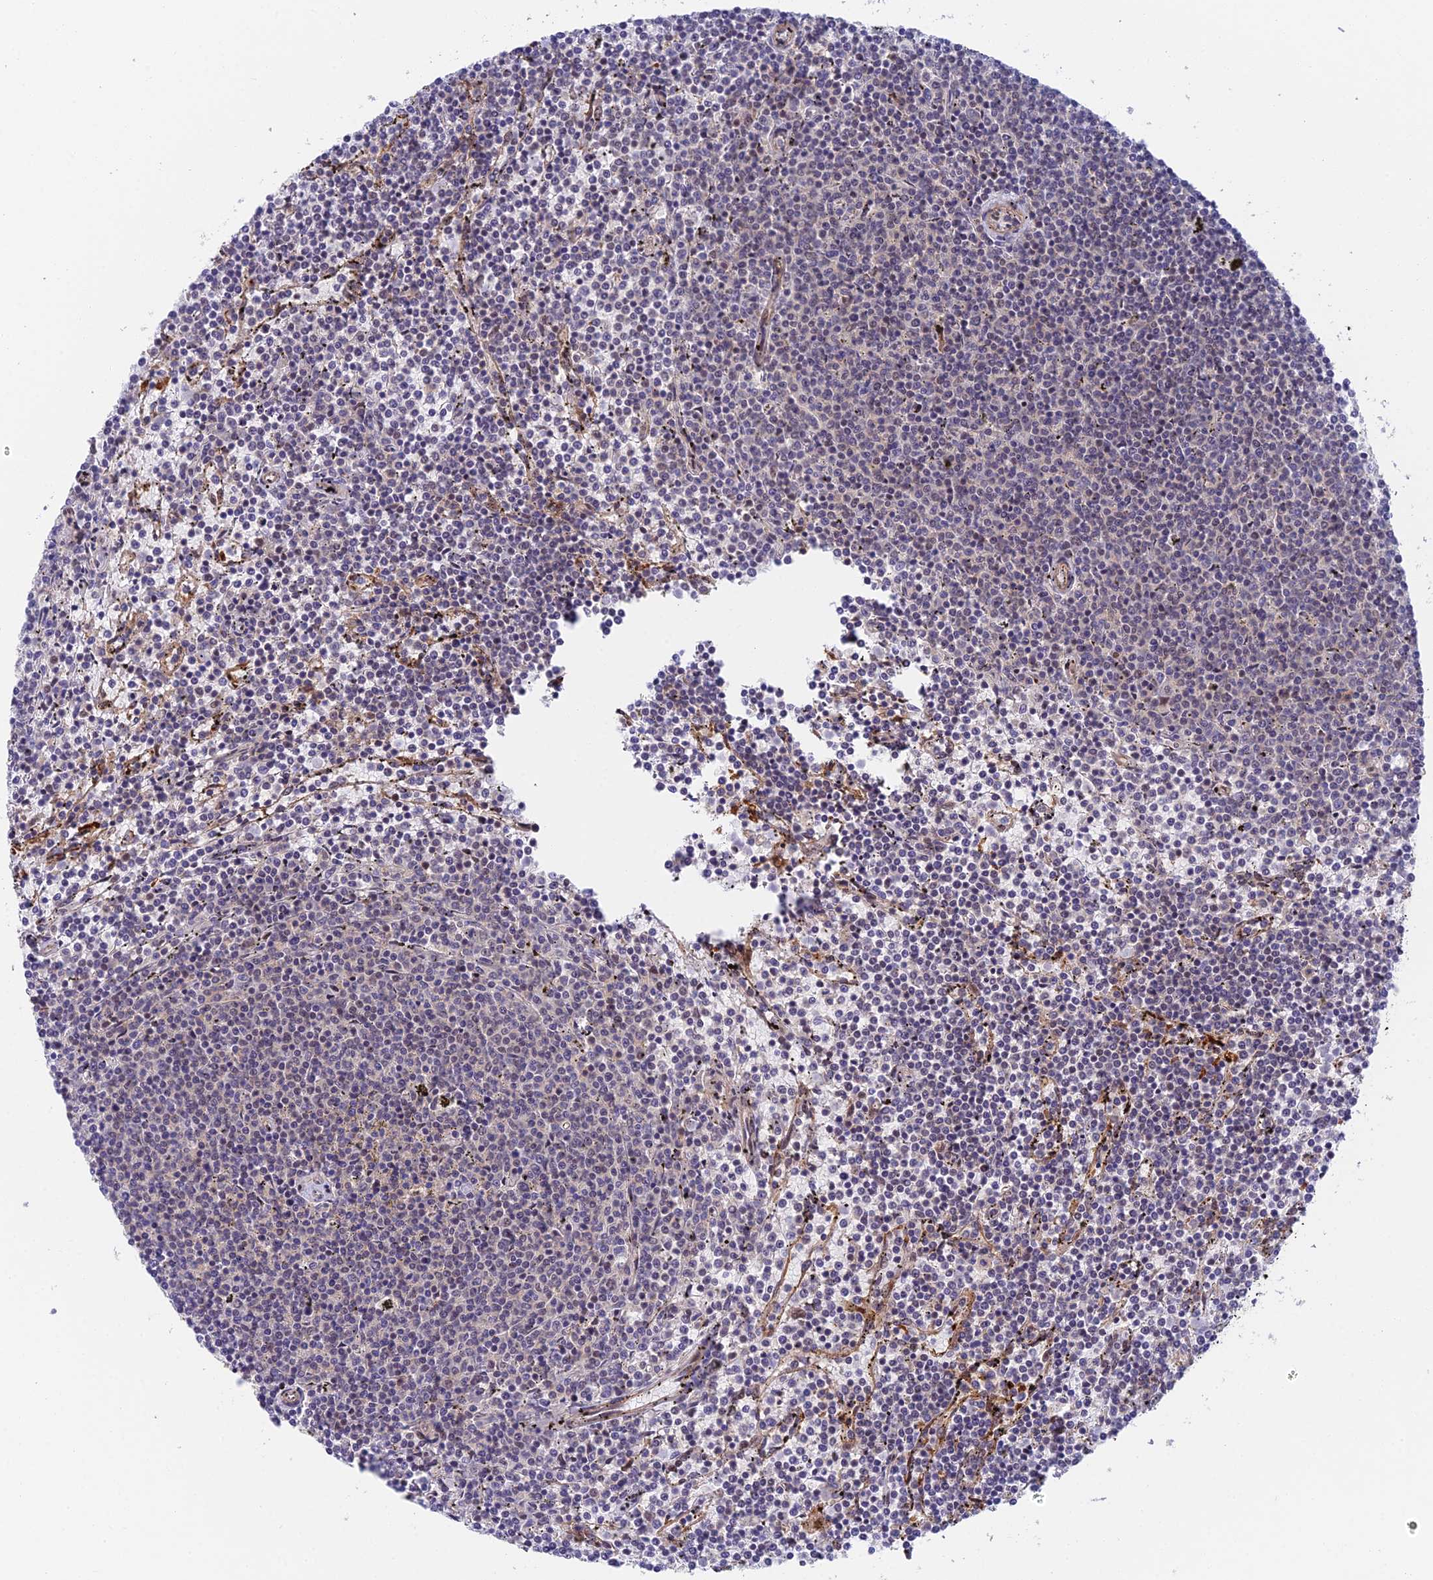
{"staining": {"intensity": "negative", "quantity": "none", "location": "none"}, "tissue": "lymphoma", "cell_type": "Tumor cells", "image_type": "cancer", "snomed": [{"axis": "morphology", "description": "Malignant lymphoma, non-Hodgkin's type, Low grade"}, {"axis": "topography", "description": "Spleen"}], "caption": "Protein analysis of low-grade malignant lymphoma, non-Hodgkin's type demonstrates no significant positivity in tumor cells. (Brightfield microscopy of DAB (3,3'-diaminobenzidine) immunohistochemistry at high magnification).", "gene": "NSMCE1", "patient": {"sex": "female", "age": 50}}